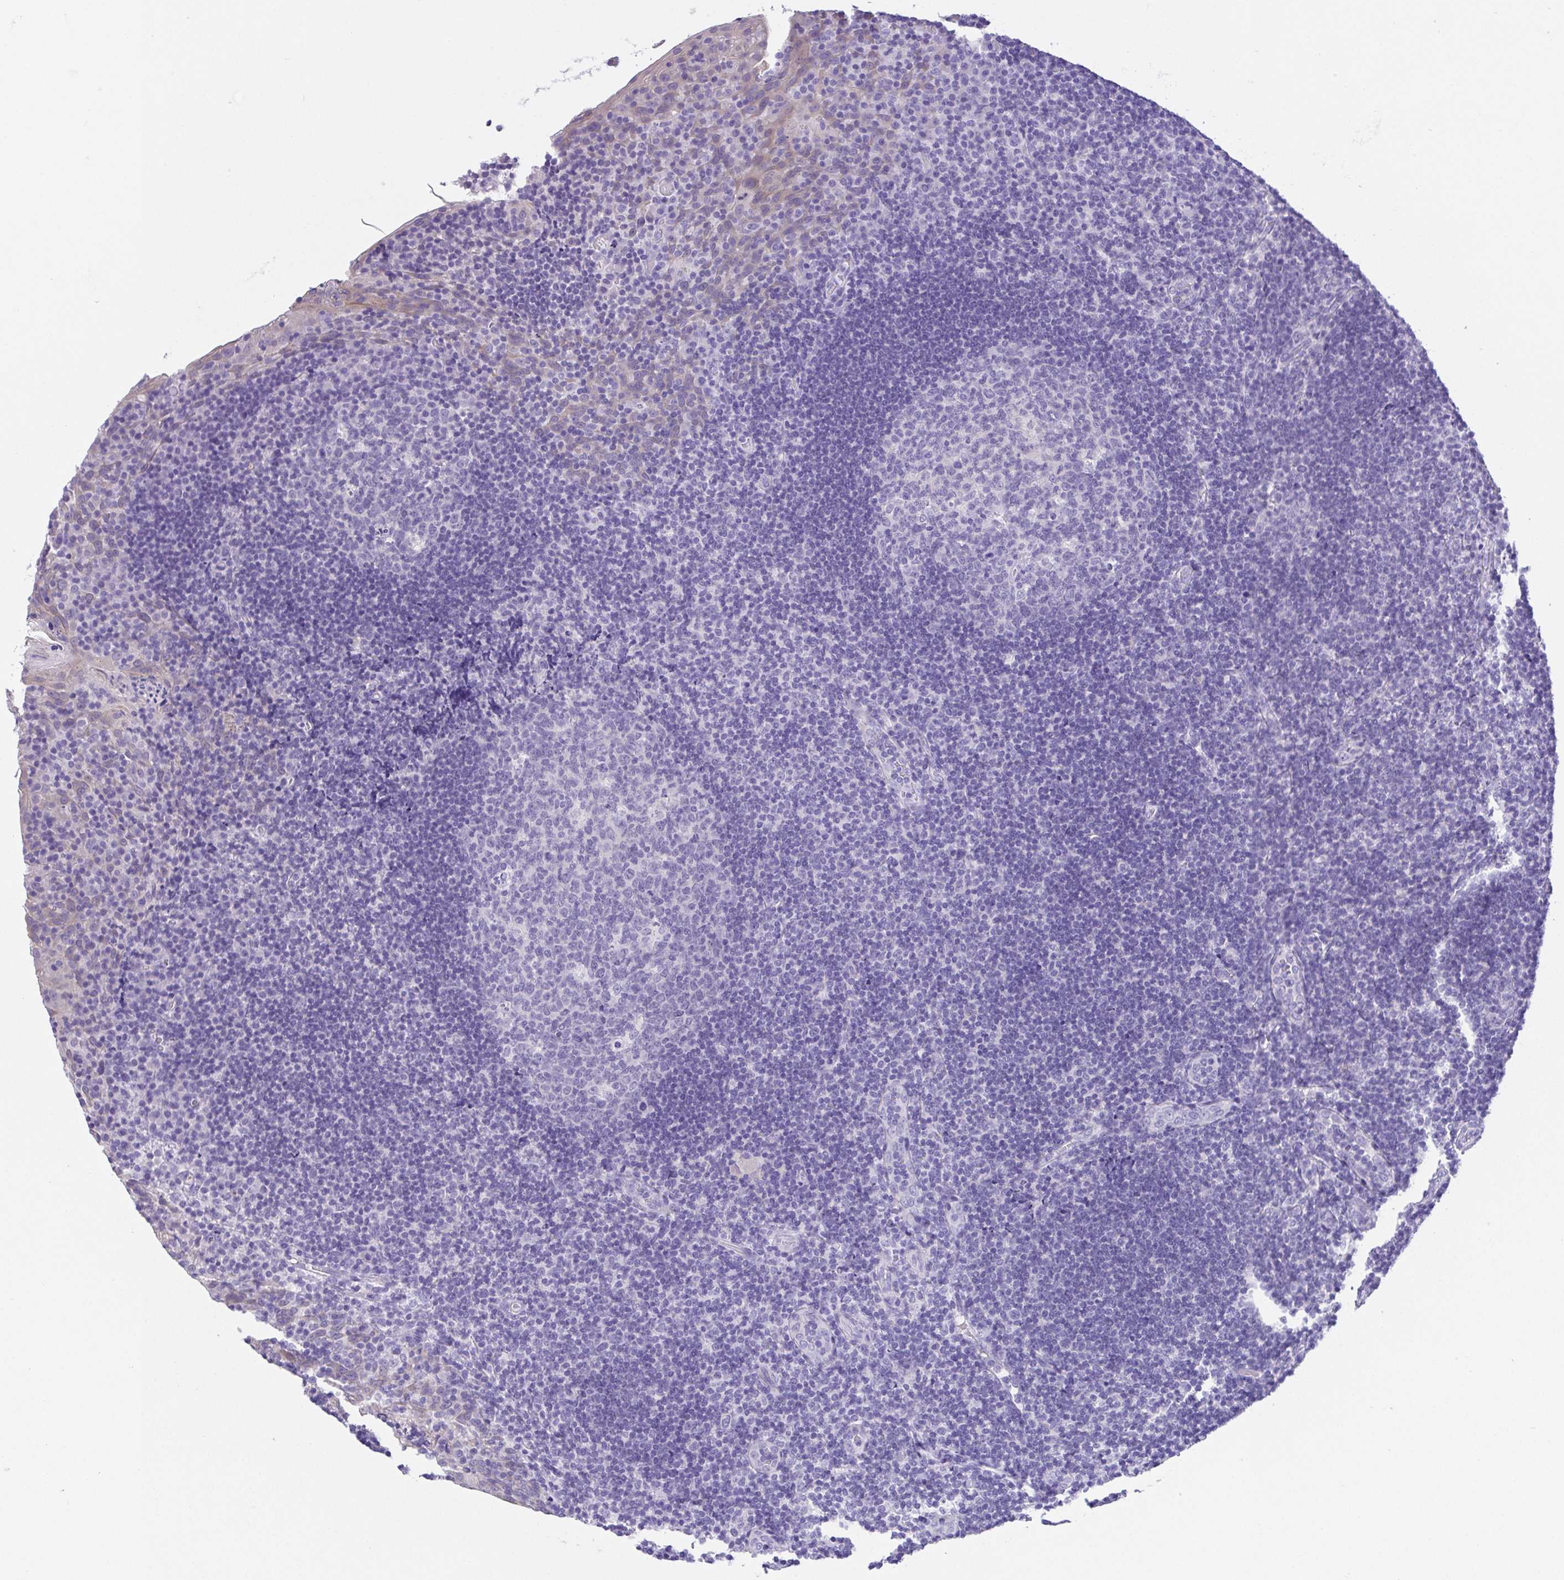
{"staining": {"intensity": "negative", "quantity": "none", "location": "none"}, "tissue": "tonsil", "cell_type": "Germinal center cells", "image_type": "normal", "snomed": [{"axis": "morphology", "description": "Normal tissue, NOS"}, {"axis": "topography", "description": "Tonsil"}], "caption": "The histopathology image reveals no significant positivity in germinal center cells of tonsil. (DAB (3,3'-diaminobenzidine) immunohistochemistry (IHC) visualized using brightfield microscopy, high magnification).", "gene": "SPATA4", "patient": {"sex": "male", "age": 17}}